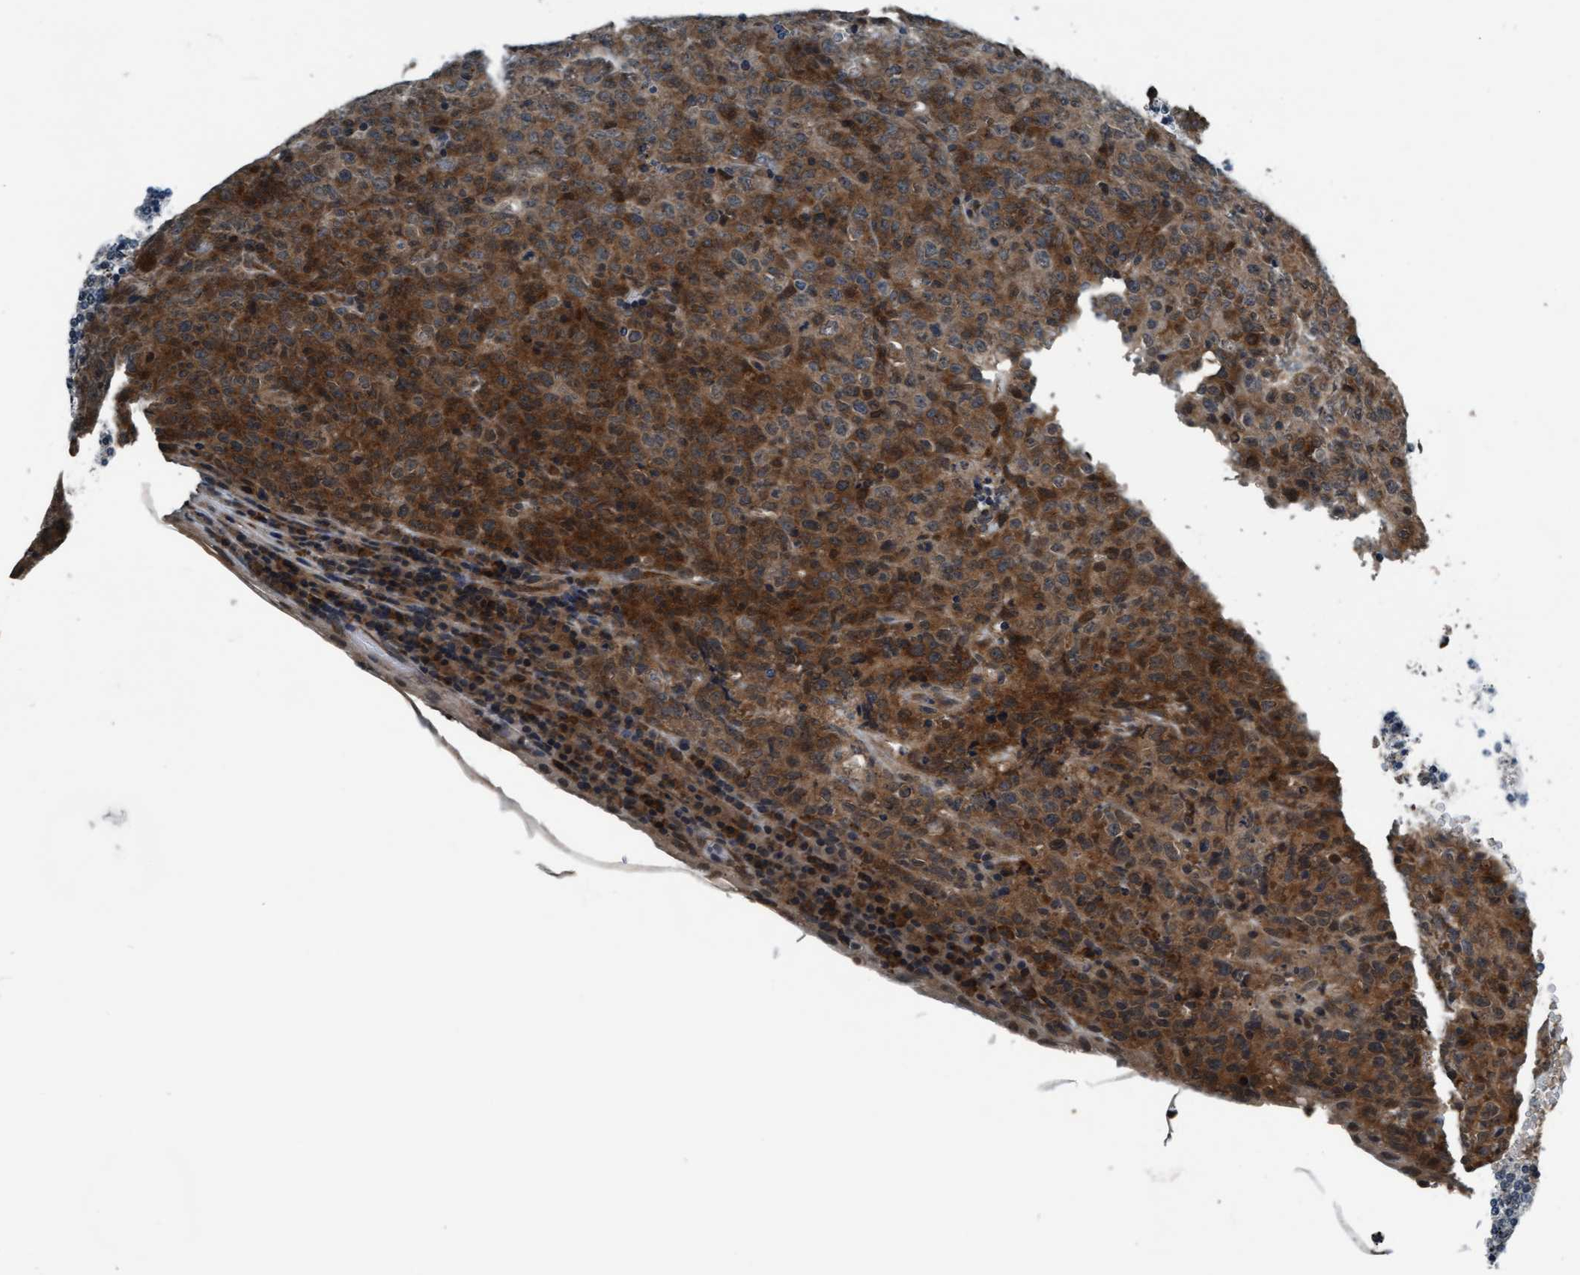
{"staining": {"intensity": "strong", "quantity": "25%-75%", "location": "cytoplasmic/membranous,nuclear"}, "tissue": "lymphoma", "cell_type": "Tumor cells", "image_type": "cancer", "snomed": [{"axis": "morphology", "description": "Malignant lymphoma, non-Hodgkin's type, High grade"}, {"axis": "topography", "description": "Tonsil"}], "caption": "Malignant lymphoma, non-Hodgkin's type (high-grade) stained with IHC exhibits strong cytoplasmic/membranous and nuclear expression in approximately 25%-75% of tumor cells.", "gene": "WASF1", "patient": {"sex": "female", "age": 36}}